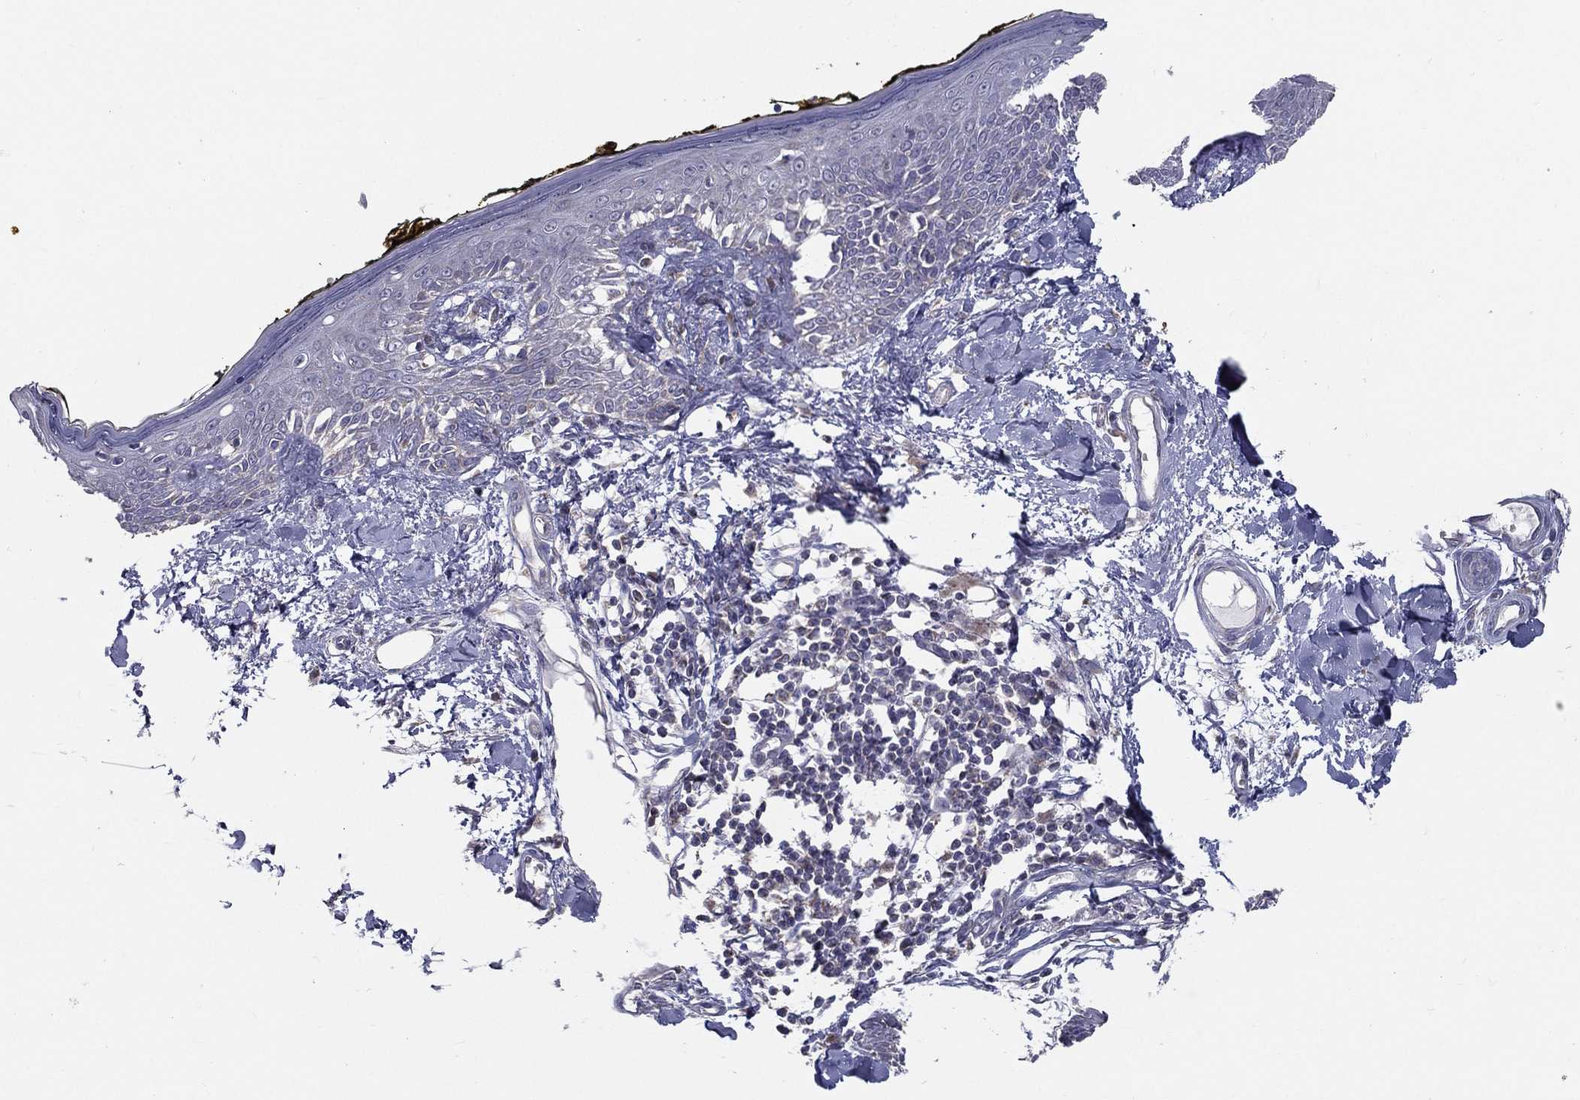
{"staining": {"intensity": "negative", "quantity": "none", "location": "none"}, "tissue": "skin", "cell_type": "Fibroblasts", "image_type": "normal", "snomed": [{"axis": "morphology", "description": "Normal tissue, NOS"}, {"axis": "topography", "description": "Skin"}], "caption": "Fibroblasts are negative for protein expression in unremarkable human skin.", "gene": "PCSK1", "patient": {"sex": "male", "age": 76}}